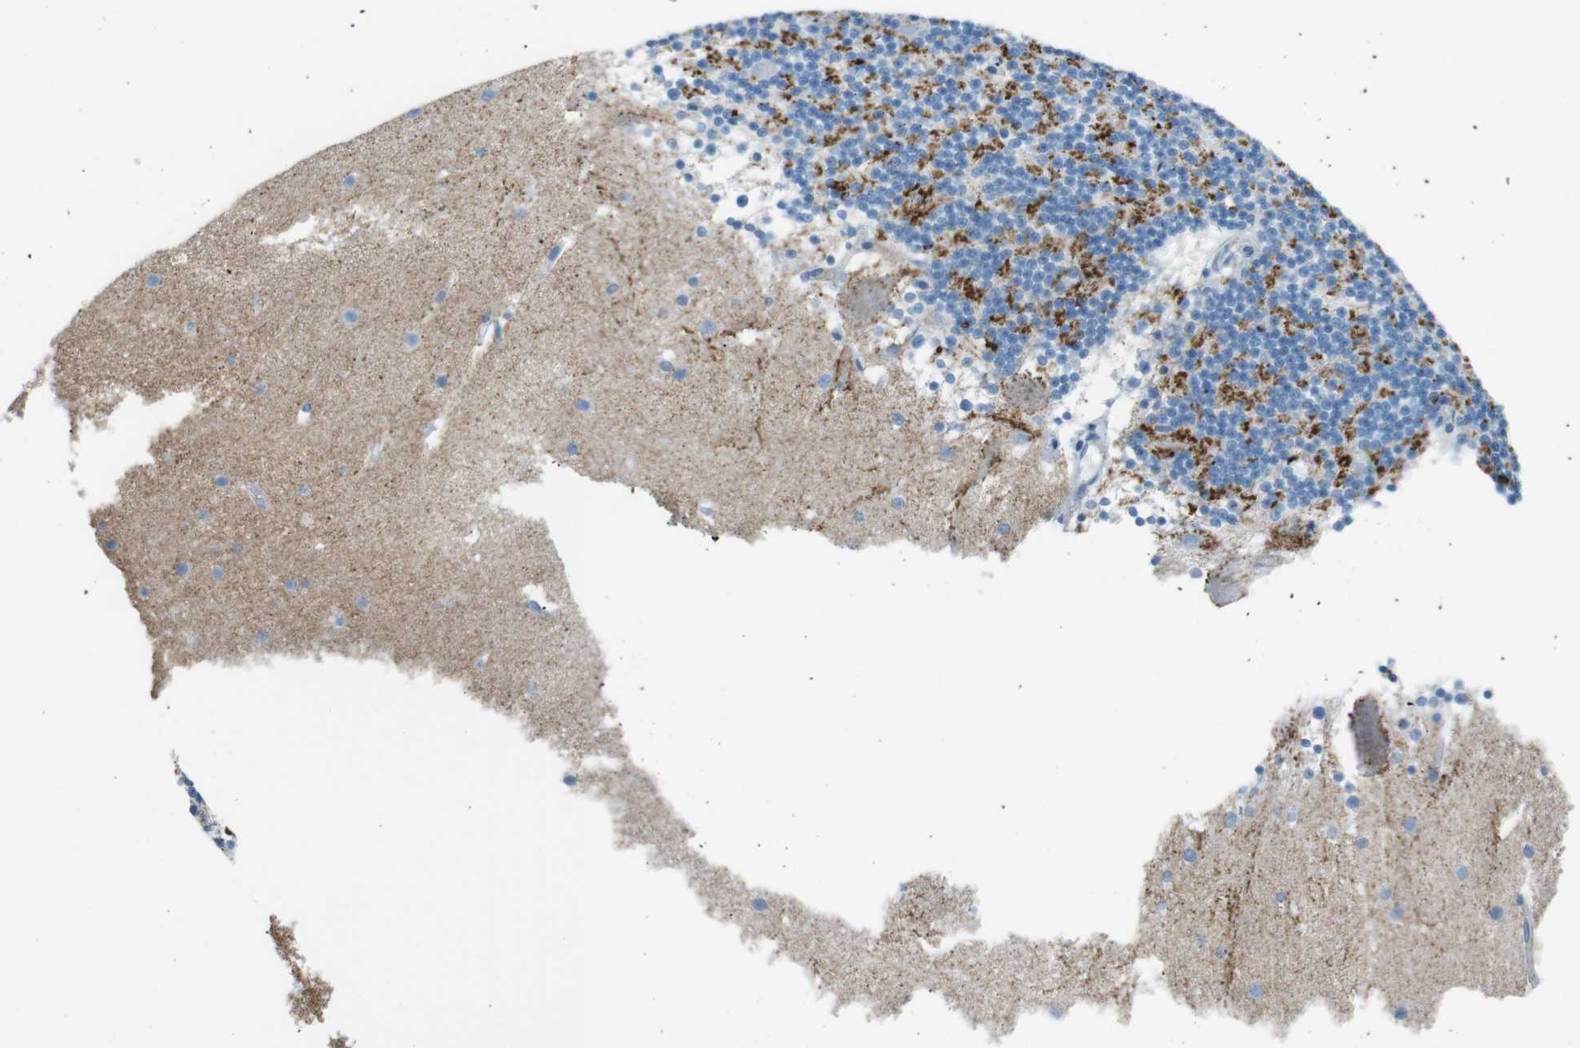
{"staining": {"intensity": "strong", "quantity": "25%-75%", "location": "cytoplasmic/membranous"}, "tissue": "cerebellum", "cell_type": "Cells in granular layer", "image_type": "normal", "snomed": [{"axis": "morphology", "description": "Normal tissue, NOS"}, {"axis": "topography", "description": "Cerebellum"}], "caption": "A high amount of strong cytoplasmic/membranous expression is present in about 25%-75% of cells in granular layer in normal cerebellum. (DAB (3,3'-diaminobenzidine) = brown stain, brightfield microscopy at high magnification).", "gene": "VAMP1", "patient": {"sex": "male", "age": 45}}